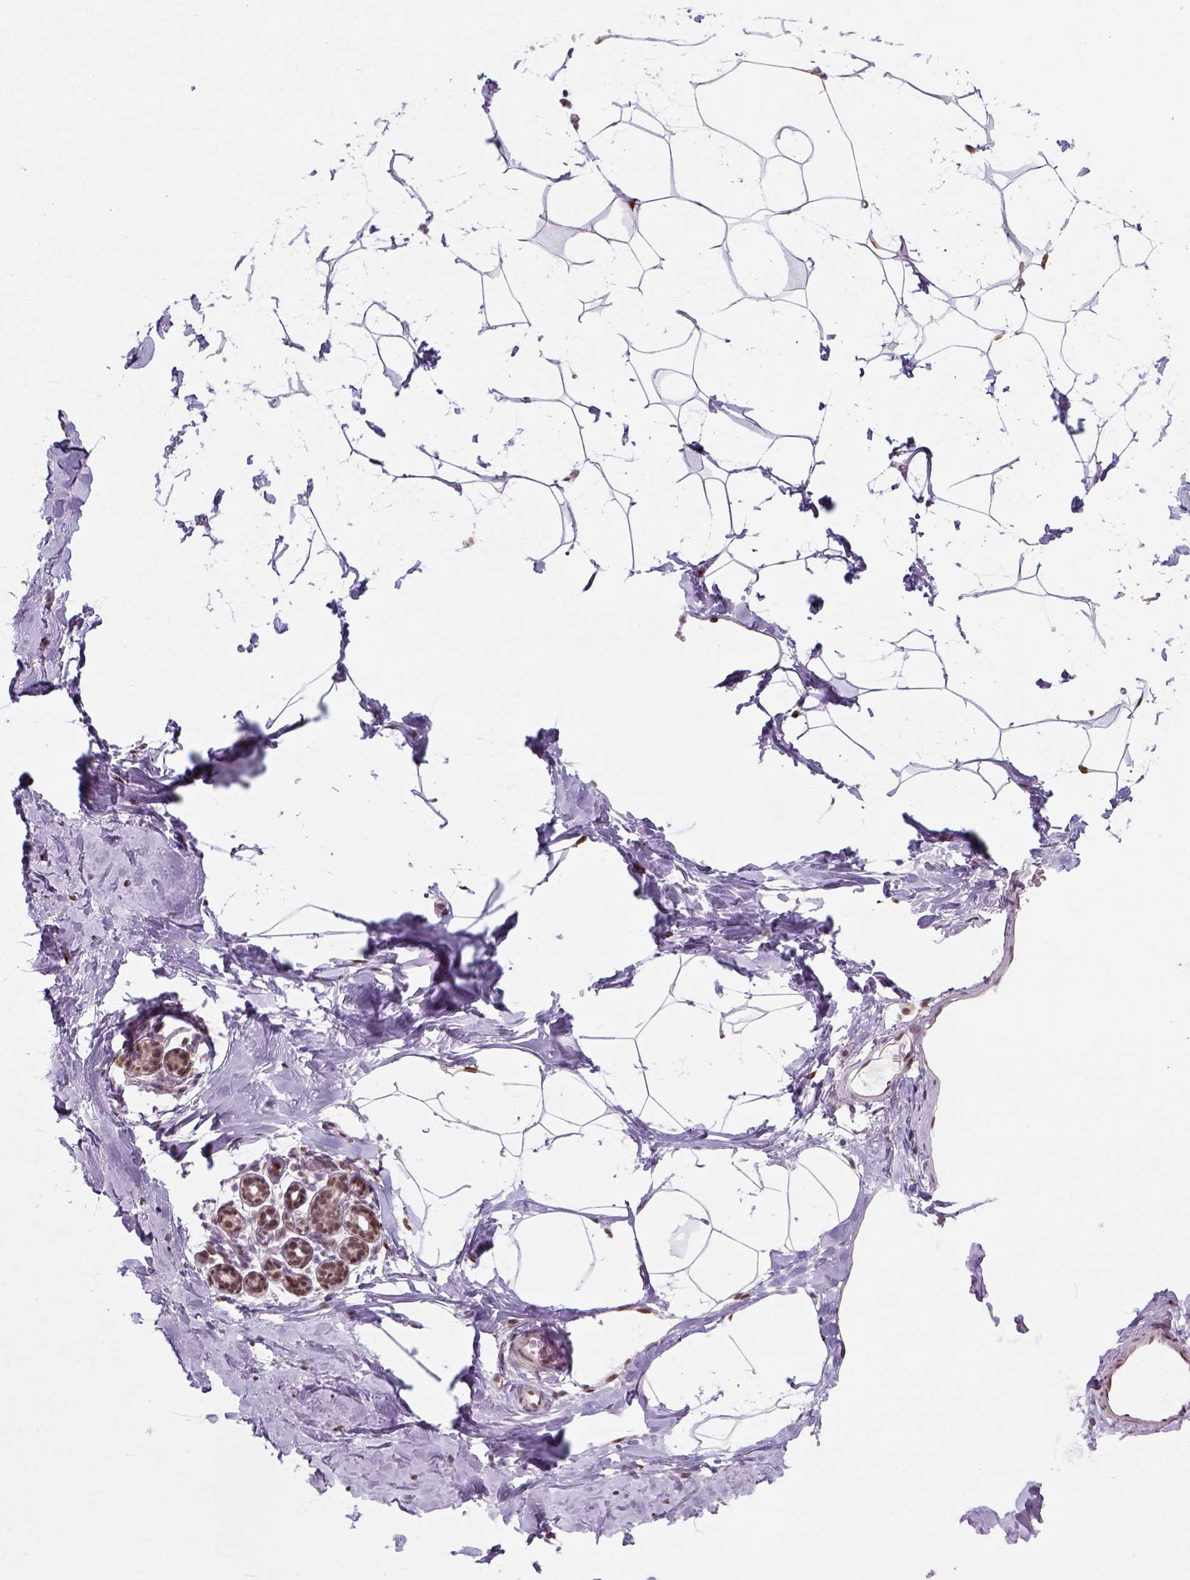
{"staining": {"intensity": "moderate", "quantity": ">75%", "location": "nuclear"}, "tissue": "breast", "cell_type": "Adipocytes", "image_type": "normal", "snomed": [{"axis": "morphology", "description": "Normal tissue, NOS"}, {"axis": "topography", "description": "Breast"}], "caption": "Immunohistochemical staining of benign breast exhibits moderate nuclear protein staining in about >75% of adipocytes.", "gene": "C1orf112", "patient": {"sex": "female", "age": 32}}